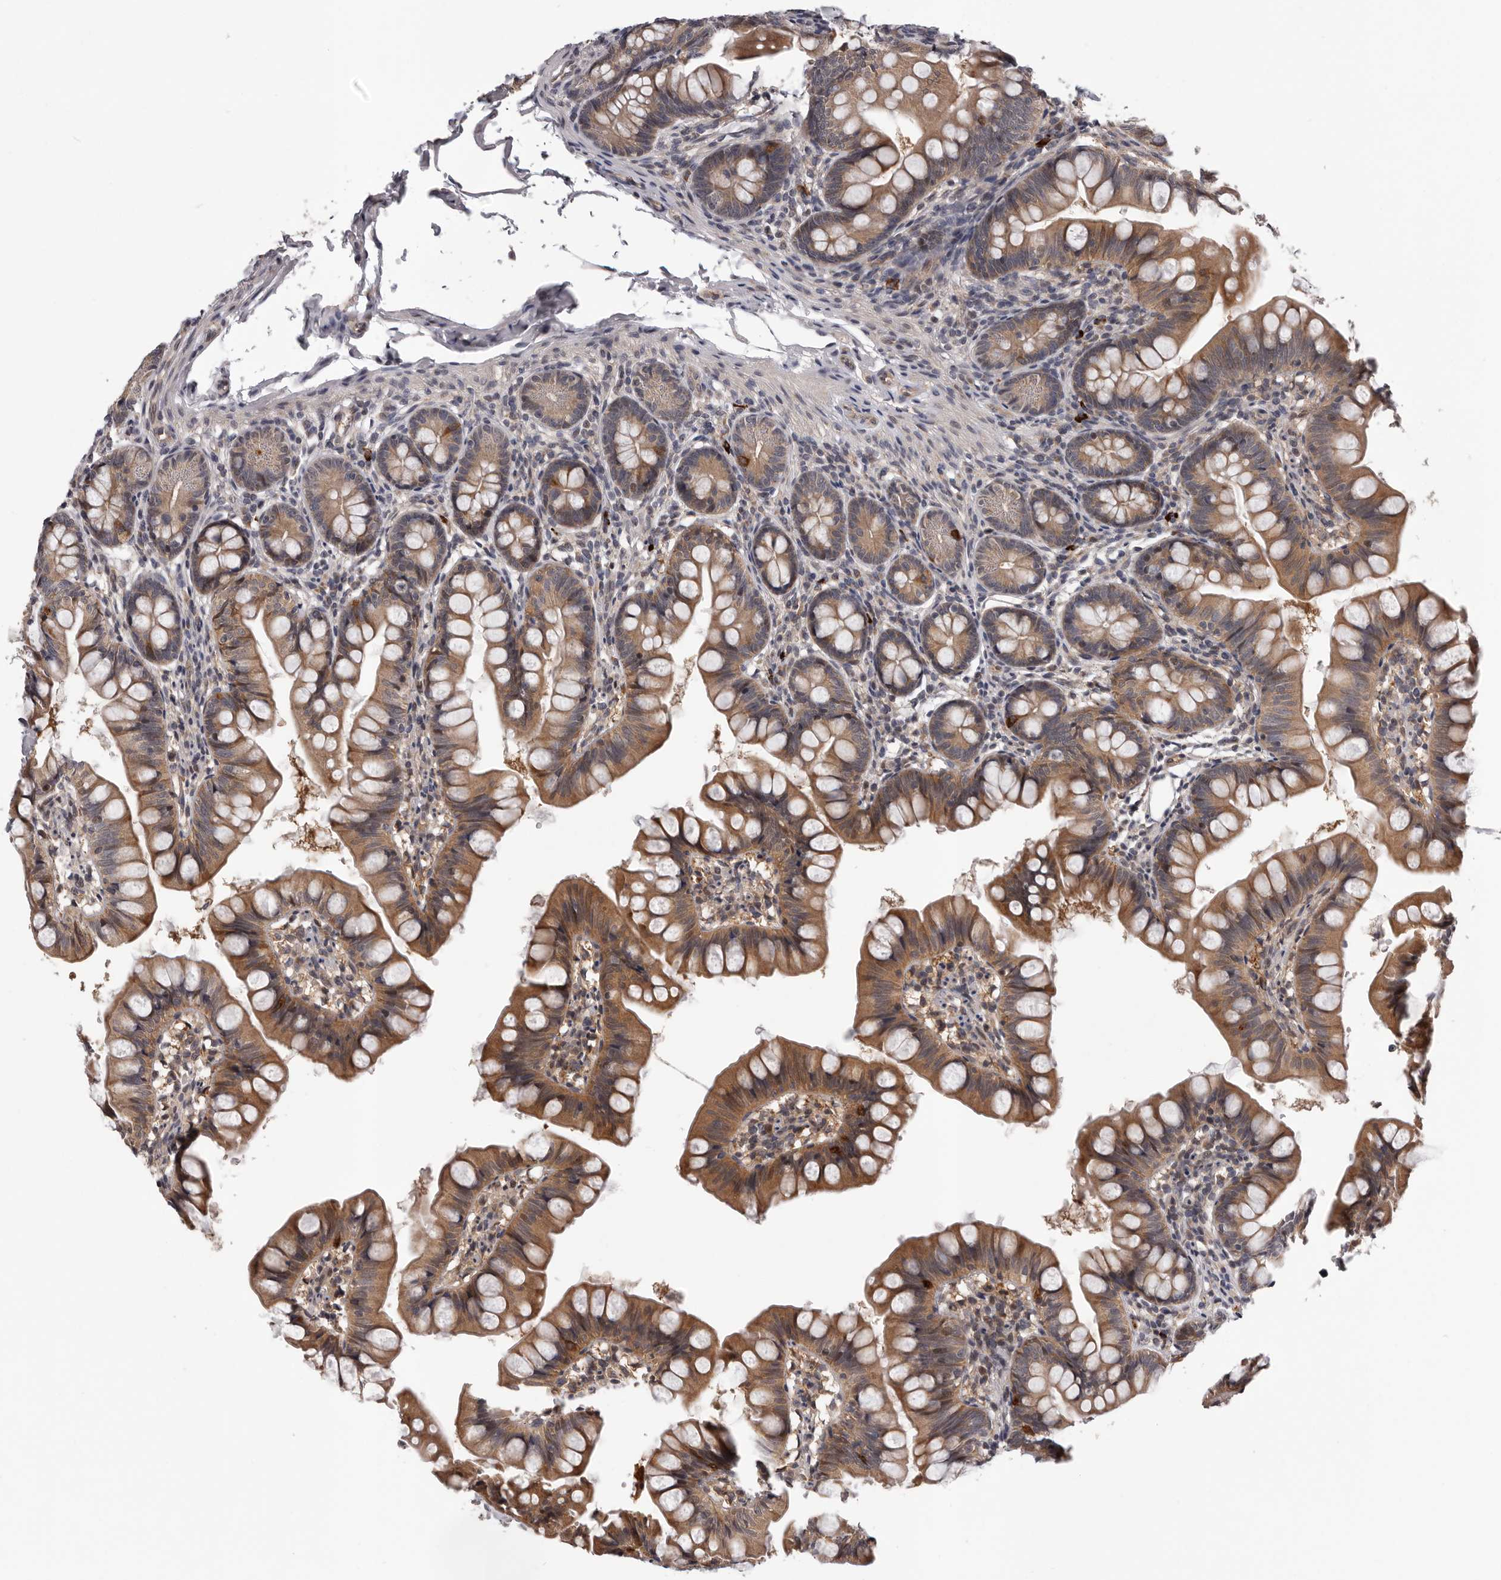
{"staining": {"intensity": "moderate", "quantity": ">75%", "location": "cytoplasmic/membranous"}, "tissue": "small intestine", "cell_type": "Glandular cells", "image_type": "normal", "snomed": [{"axis": "morphology", "description": "Normal tissue, NOS"}, {"axis": "topography", "description": "Small intestine"}], "caption": "The micrograph shows a brown stain indicating the presence of a protein in the cytoplasmic/membranous of glandular cells in small intestine.", "gene": "MED8", "patient": {"sex": "male", "age": 7}}